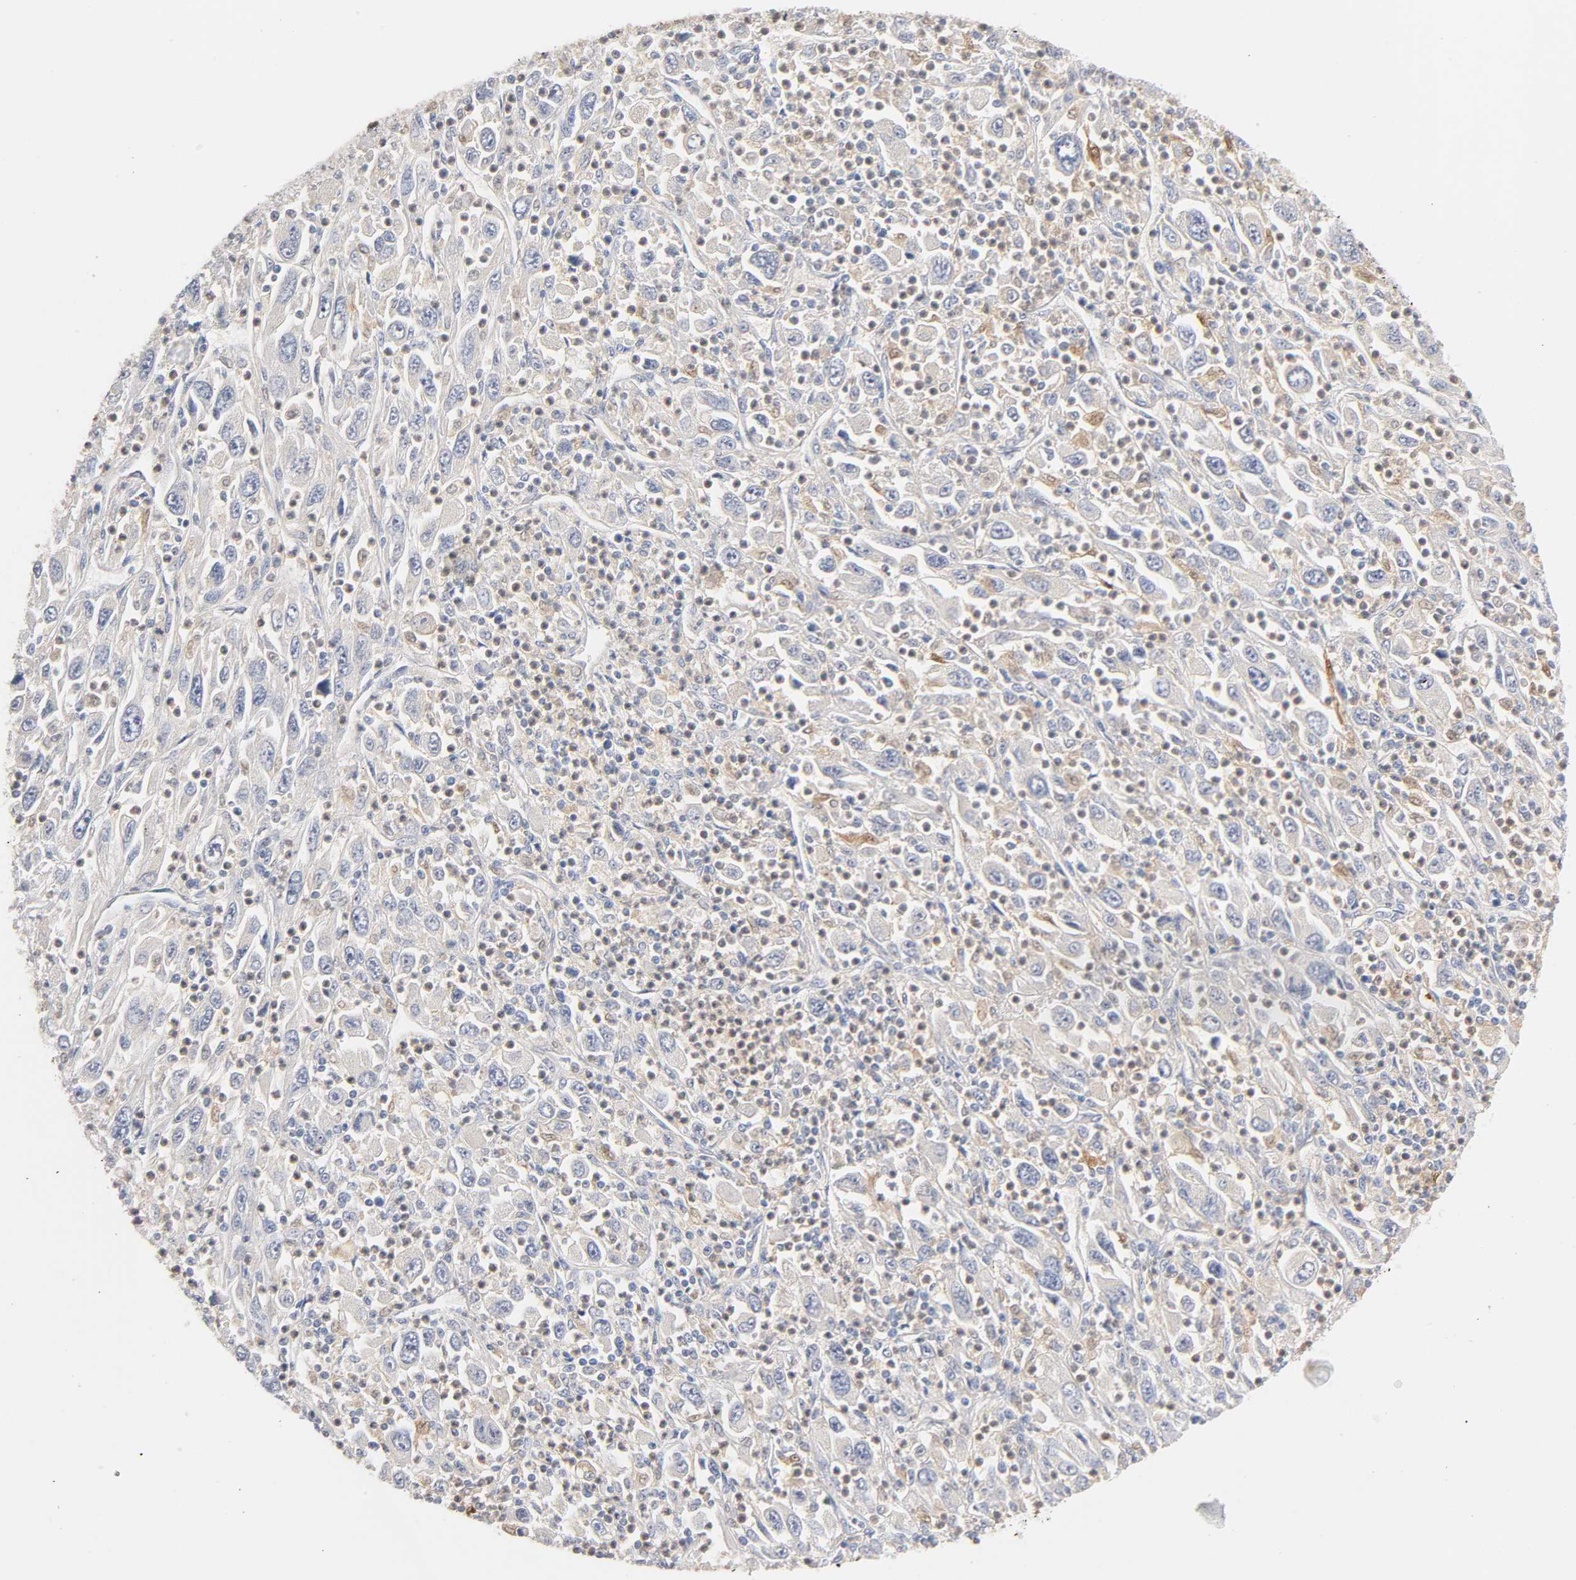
{"staining": {"intensity": "negative", "quantity": "none", "location": "none"}, "tissue": "melanoma", "cell_type": "Tumor cells", "image_type": "cancer", "snomed": [{"axis": "morphology", "description": "Malignant melanoma, Metastatic site"}, {"axis": "topography", "description": "Skin"}], "caption": "Melanoma was stained to show a protein in brown. There is no significant expression in tumor cells. (DAB (3,3'-diaminobenzidine) immunohistochemistry, high magnification).", "gene": "IL18", "patient": {"sex": "female", "age": 56}}